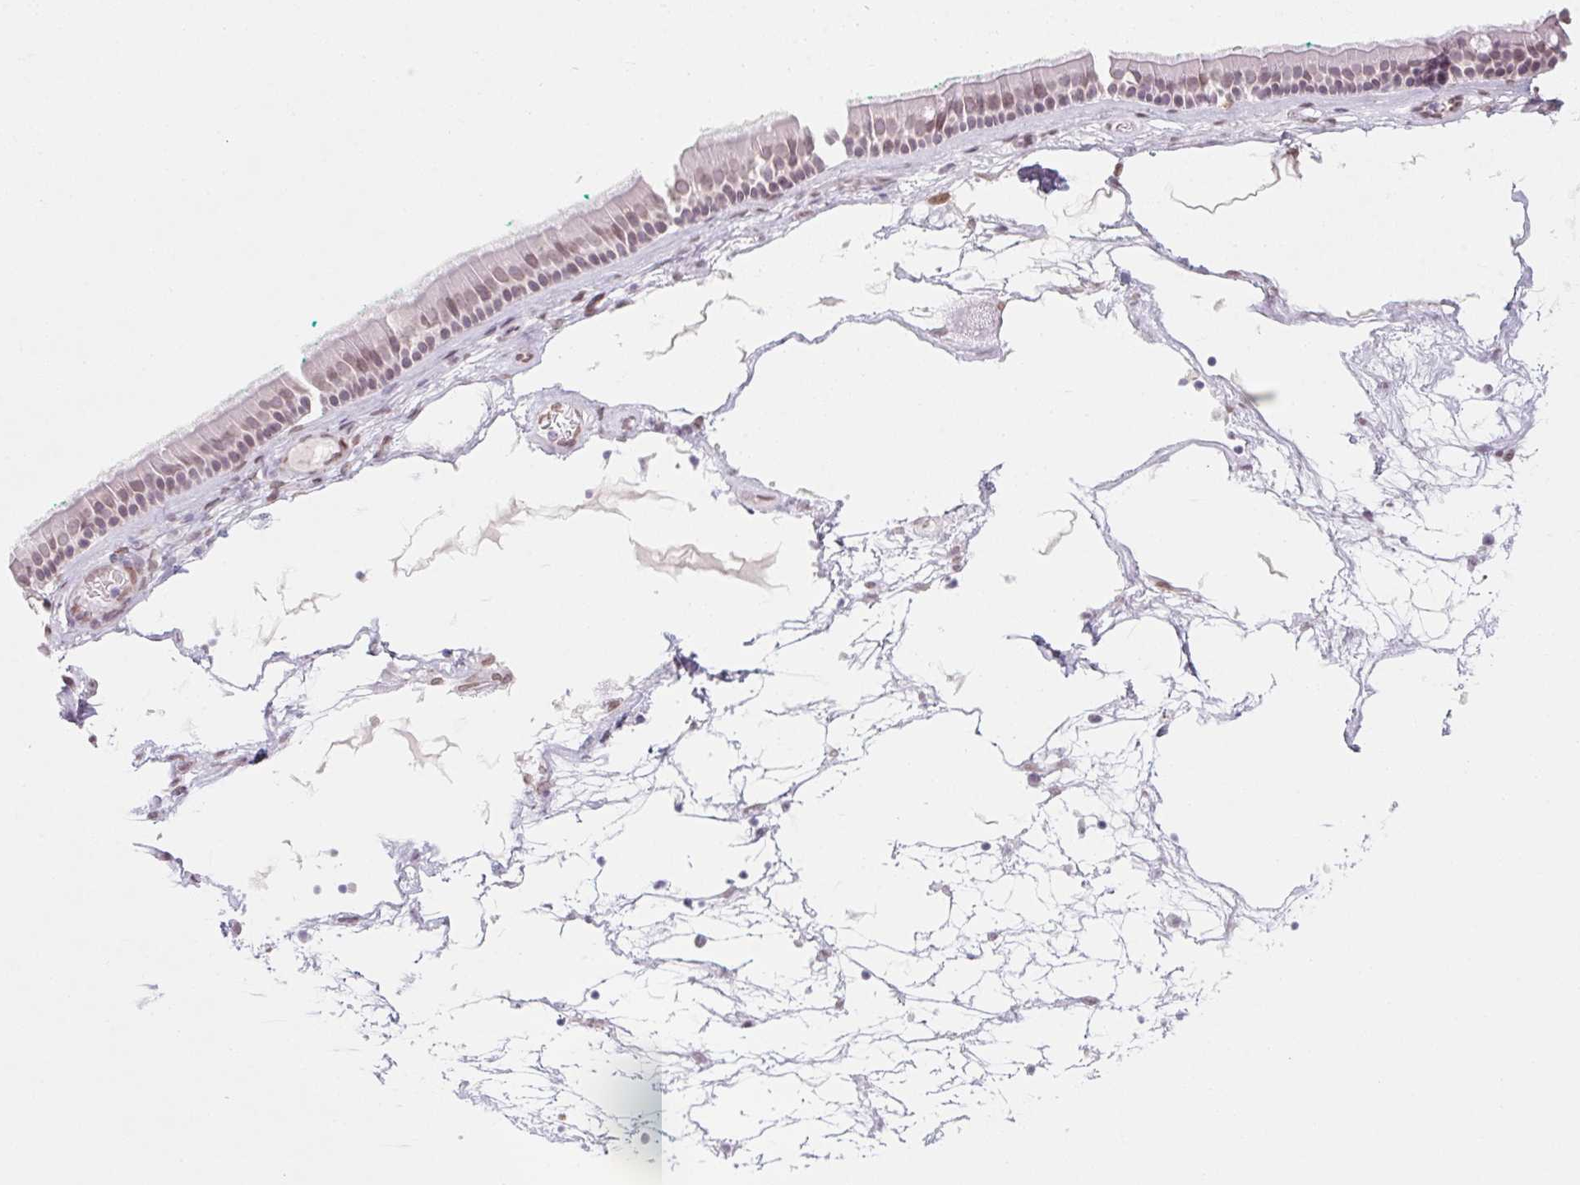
{"staining": {"intensity": "weak", "quantity": "25%-75%", "location": "nuclear"}, "tissue": "nasopharynx", "cell_type": "Respiratory epithelial cells", "image_type": "normal", "snomed": [{"axis": "morphology", "description": "Normal tissue, NOS"}, {"axis": "topography", "description": "Nasopharynx"}], "caption": "Protein staining reveals weak nuclear positivity in about 25%-75% of respiratory epithelial cells in normal nasopharynx.", "gene": "KCNQ2", "patient": {"sex": "male", "age": 68}}